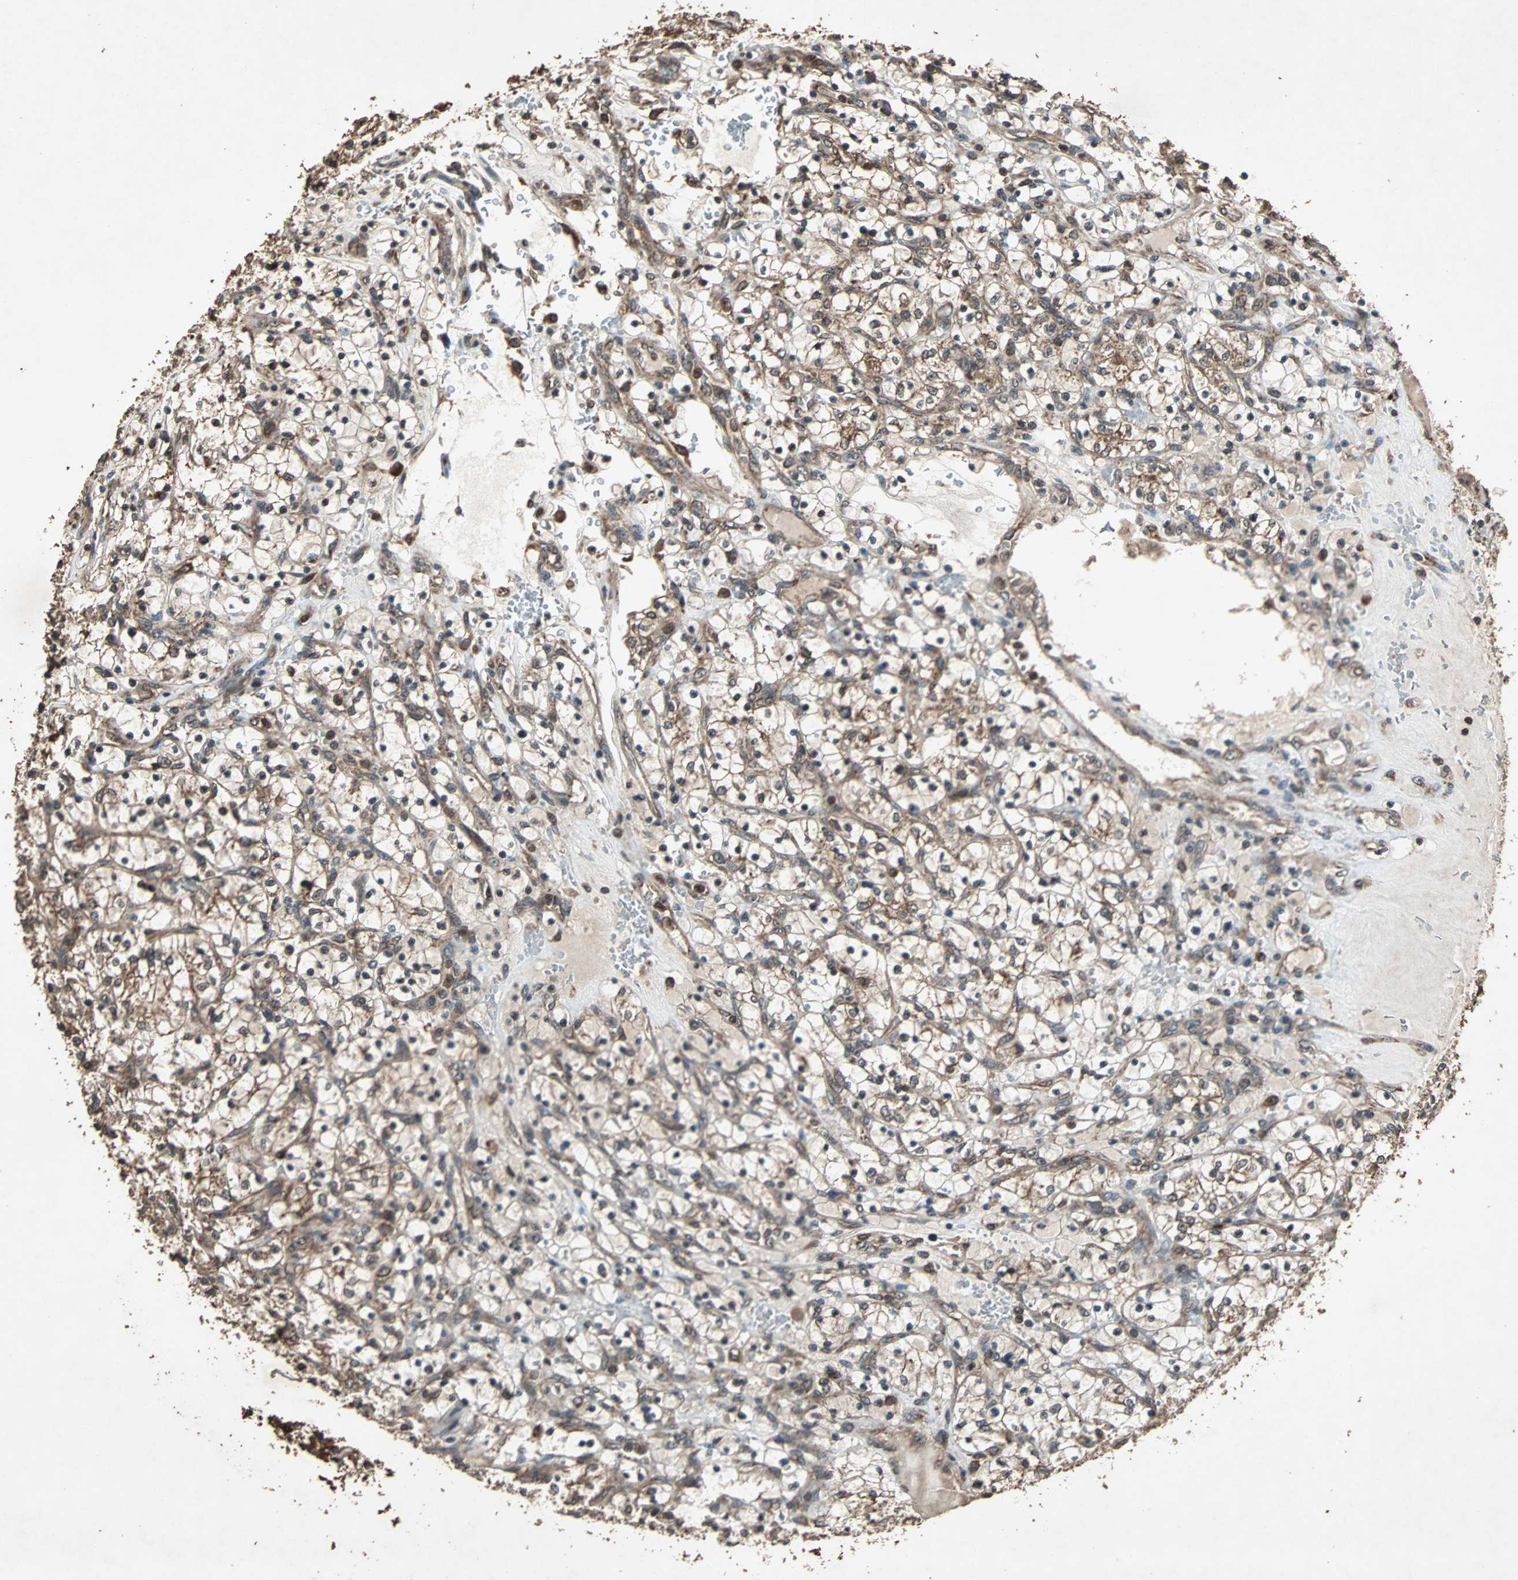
{"staining": {"intensity": "moderate", "quantity": "25%-75%", "location": "cytoplasmic/membranous"}, "tissue": "renal cancer", "cell_type": "Tumor cells", "image_type": "cancer", "snomed": [{"axis": "morphology", "description": "Adenocarcinoma, NOS"}, {"axis": "topography", "description": "Kidney"}], "caption": "Immunohistochemical staining of renal cancer exhibits moderate cytoplasmic/membranous protein positivity in approximately 25%-75% of tumor cells.", "gene": "LAMTOR5", "patient": {"sex": "female", "age": 69}}